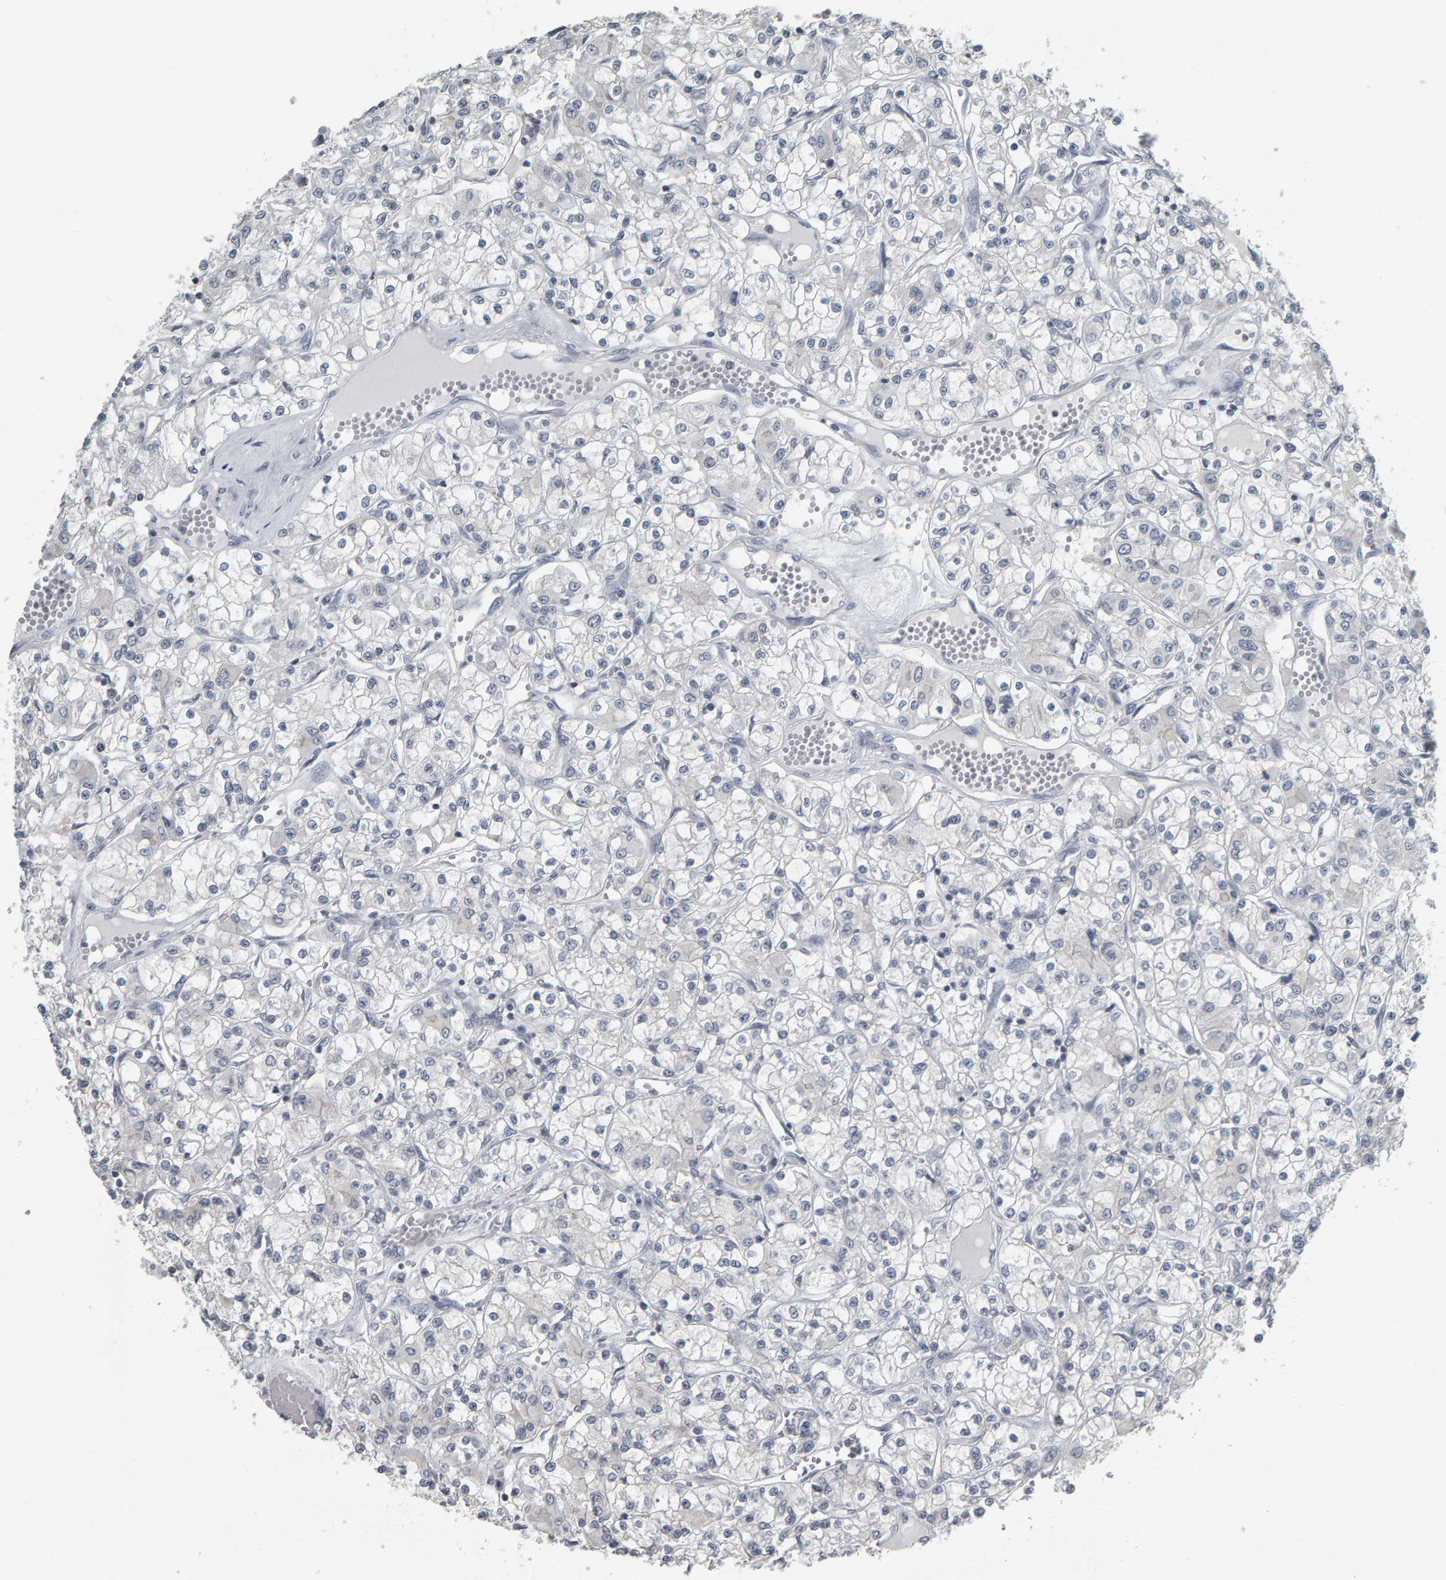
{"staining": {"intensity": "negative", "quantity": "none", "location": "none"}, "tissue": "renal cancer", "cell_type": "Tumor cells", "image_type": "cancer", "snomed": [{"axis": "morphology", "description": "Adenocarcinoma, NOS"}, {"axis": "topography", "description": "Kidney"}], "caption": "This micrograph is of renal cancer stained with immunohistochemistry to label a protein in brown with the nuclei are counter-stained blue. There is no positivity in tumor cells.", "gene": "PYY", "patient": {"sex": "female", "age": 59}}